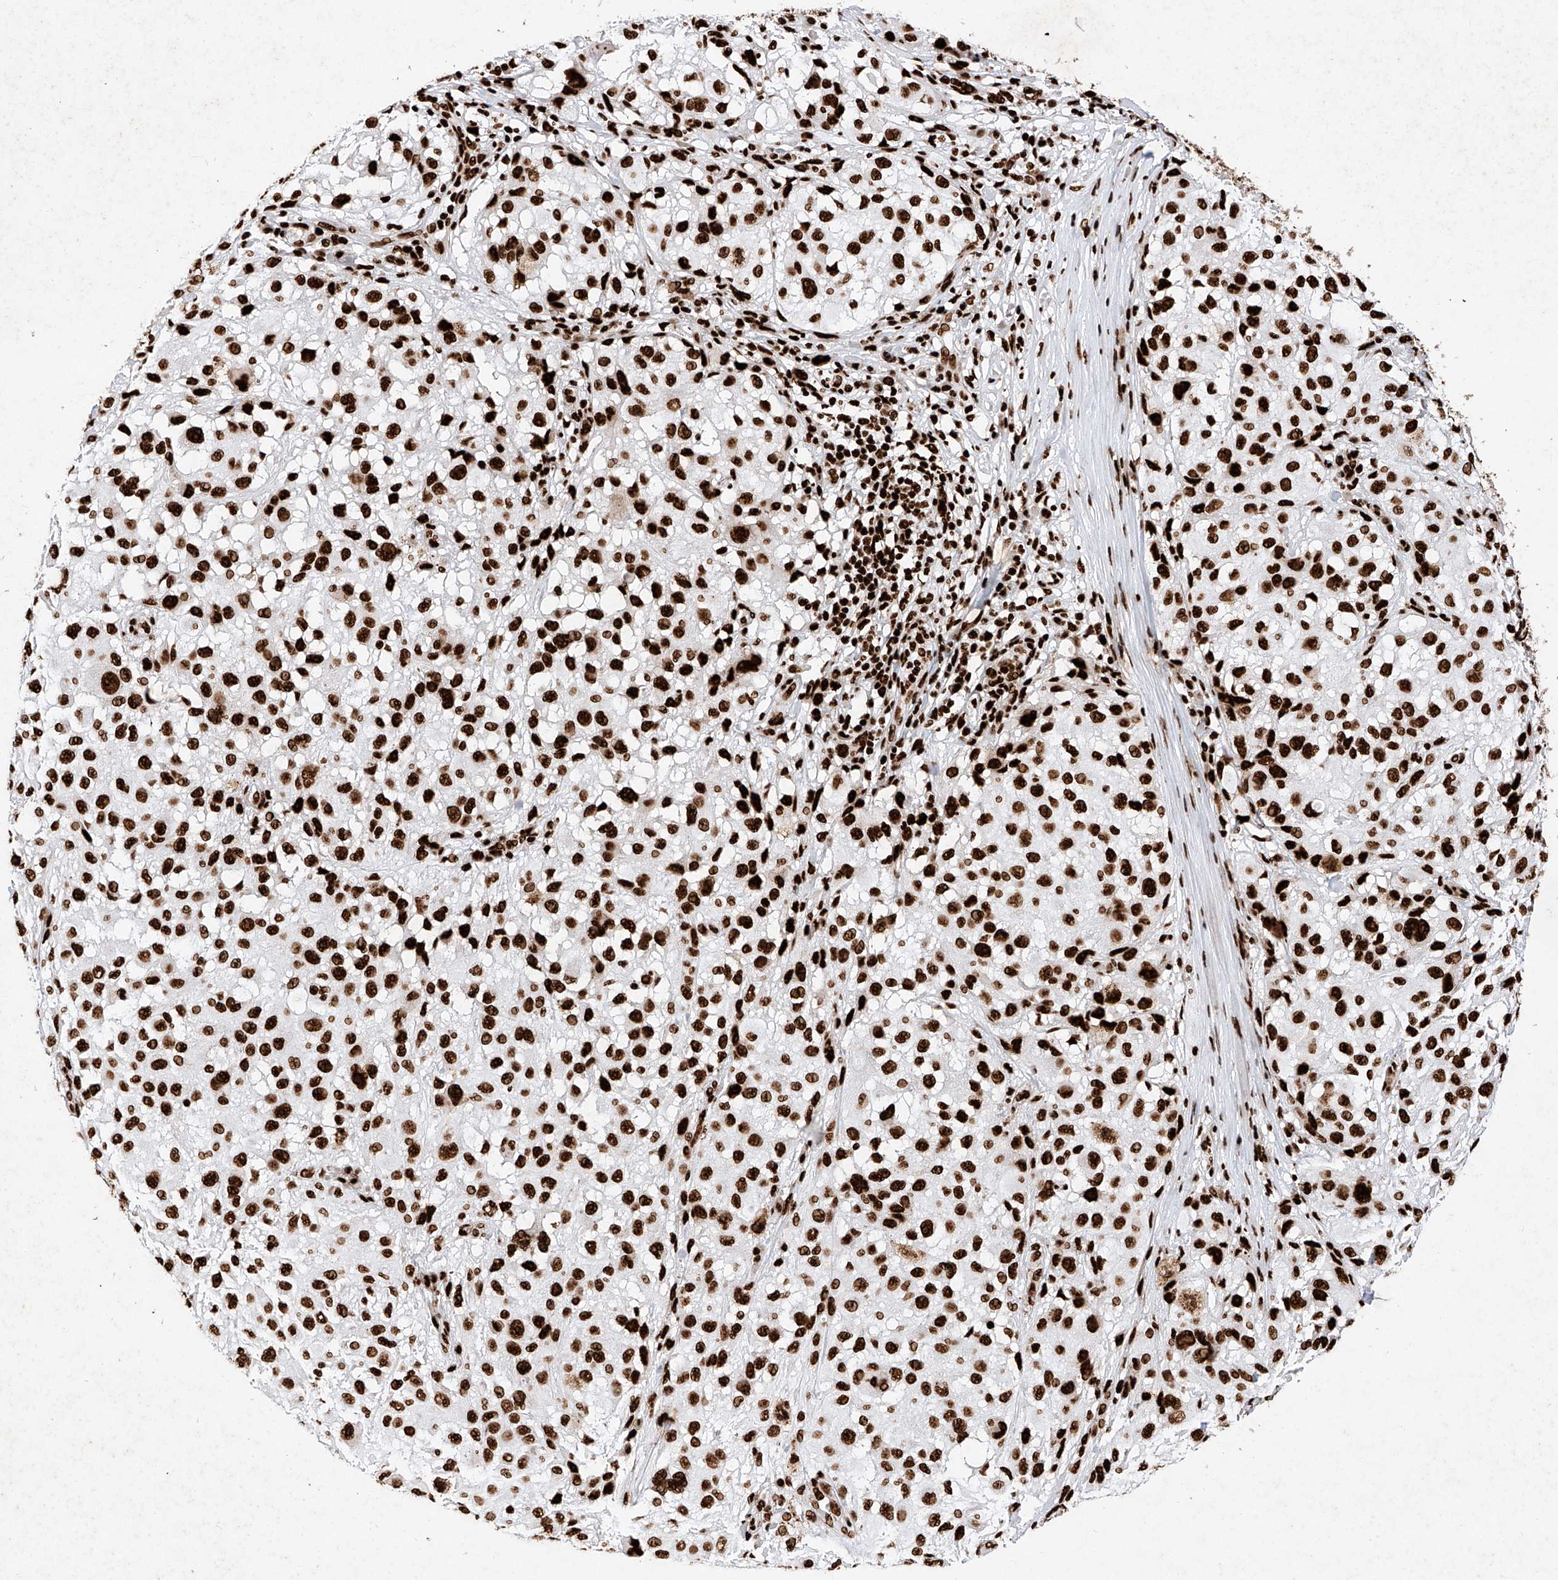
{"staining": {"intensity": "strong", "quantity": ">75%", "location": "nuclear"}, "tissue": "melanoma", "cell_type": "Tumor cells", "image_type": "cancer", "snomed": [{"axis": "morphology", "description": "Necrosis, NOS"}, {"axis": "morphology", "description": "Malignant melanoma, NOS"}, {"axis": "topography", "description": "Skin"}], "caption": "DAB immunohistochemical staining of melanoma demonstrates strong nuclear protein positivity in approximately >75% of tumor cells.", "gene": "SRSF6", "patient": {"sex": "female", "age": 87}}